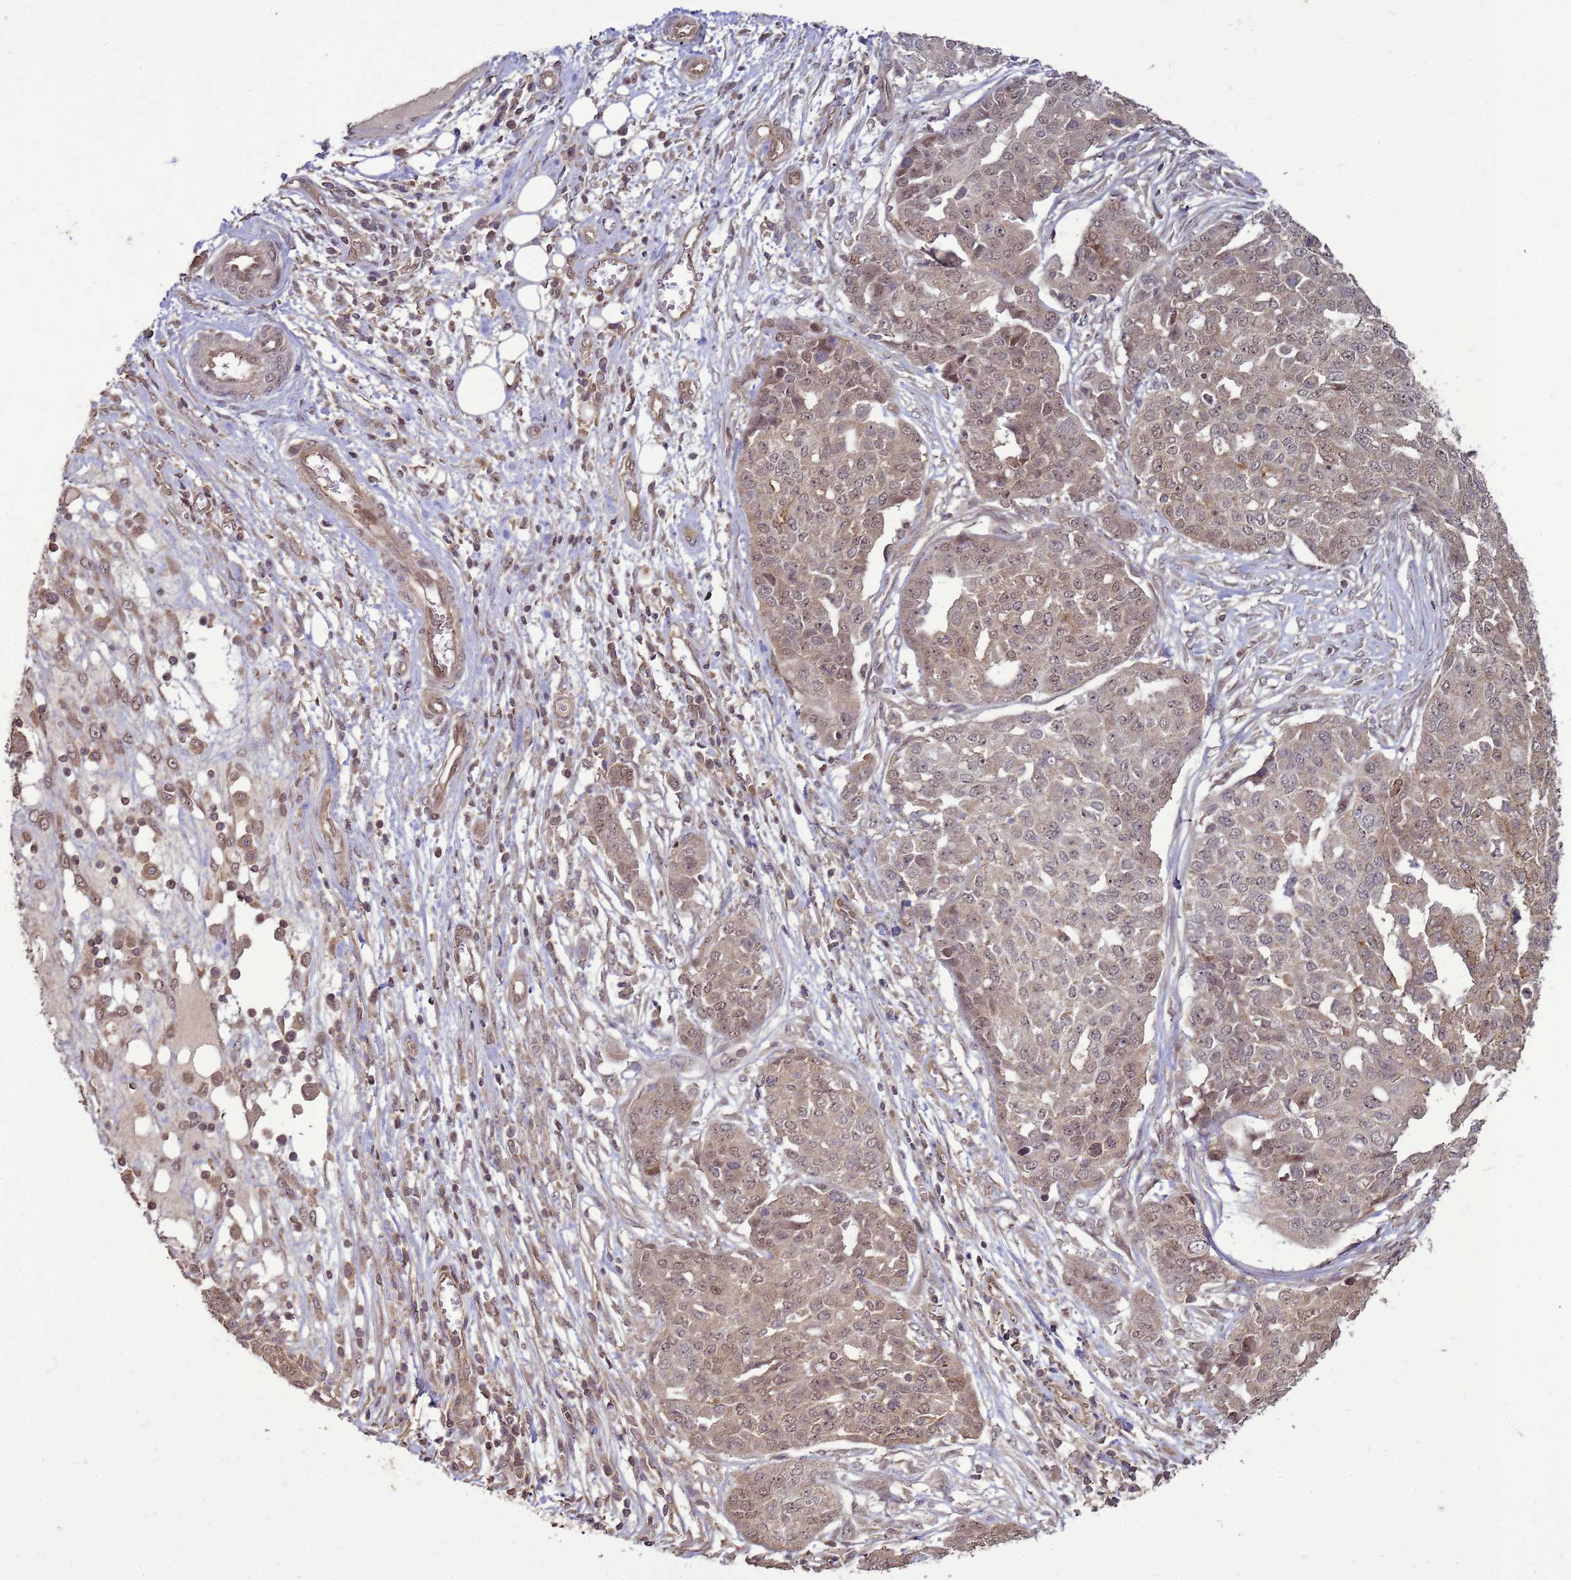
{"staining": {"intensity": "weak", "quantity": ">75%", "location": "cytoplasmic/membranous,nuclear"}, "tissue": "ovarian cancer", "cell_type": "Tumor cells", "image_type": "cancer", "snomed": [{"axis": "morphology", "description": "Cystadenocarcinoma, serous, NOS"}, {"axis": "topography", "description": "Soft tissue"}, {"axis": "topography", "description": "Ovary"}], "caption": "Ovarian cancer (serous cystadenocarcinoma) stained for a protein reveals weak cytoplasmic/membranous and nuclear positivity in tumor cells. The protein is stained brown, and the nuclei are stained in blue (DAB (3,3'-diaminobenzidine) IHC with brightfield microscopy, high magnification).", "gene": "CRBN", "patient": {"sex": "female", "age": 57}}